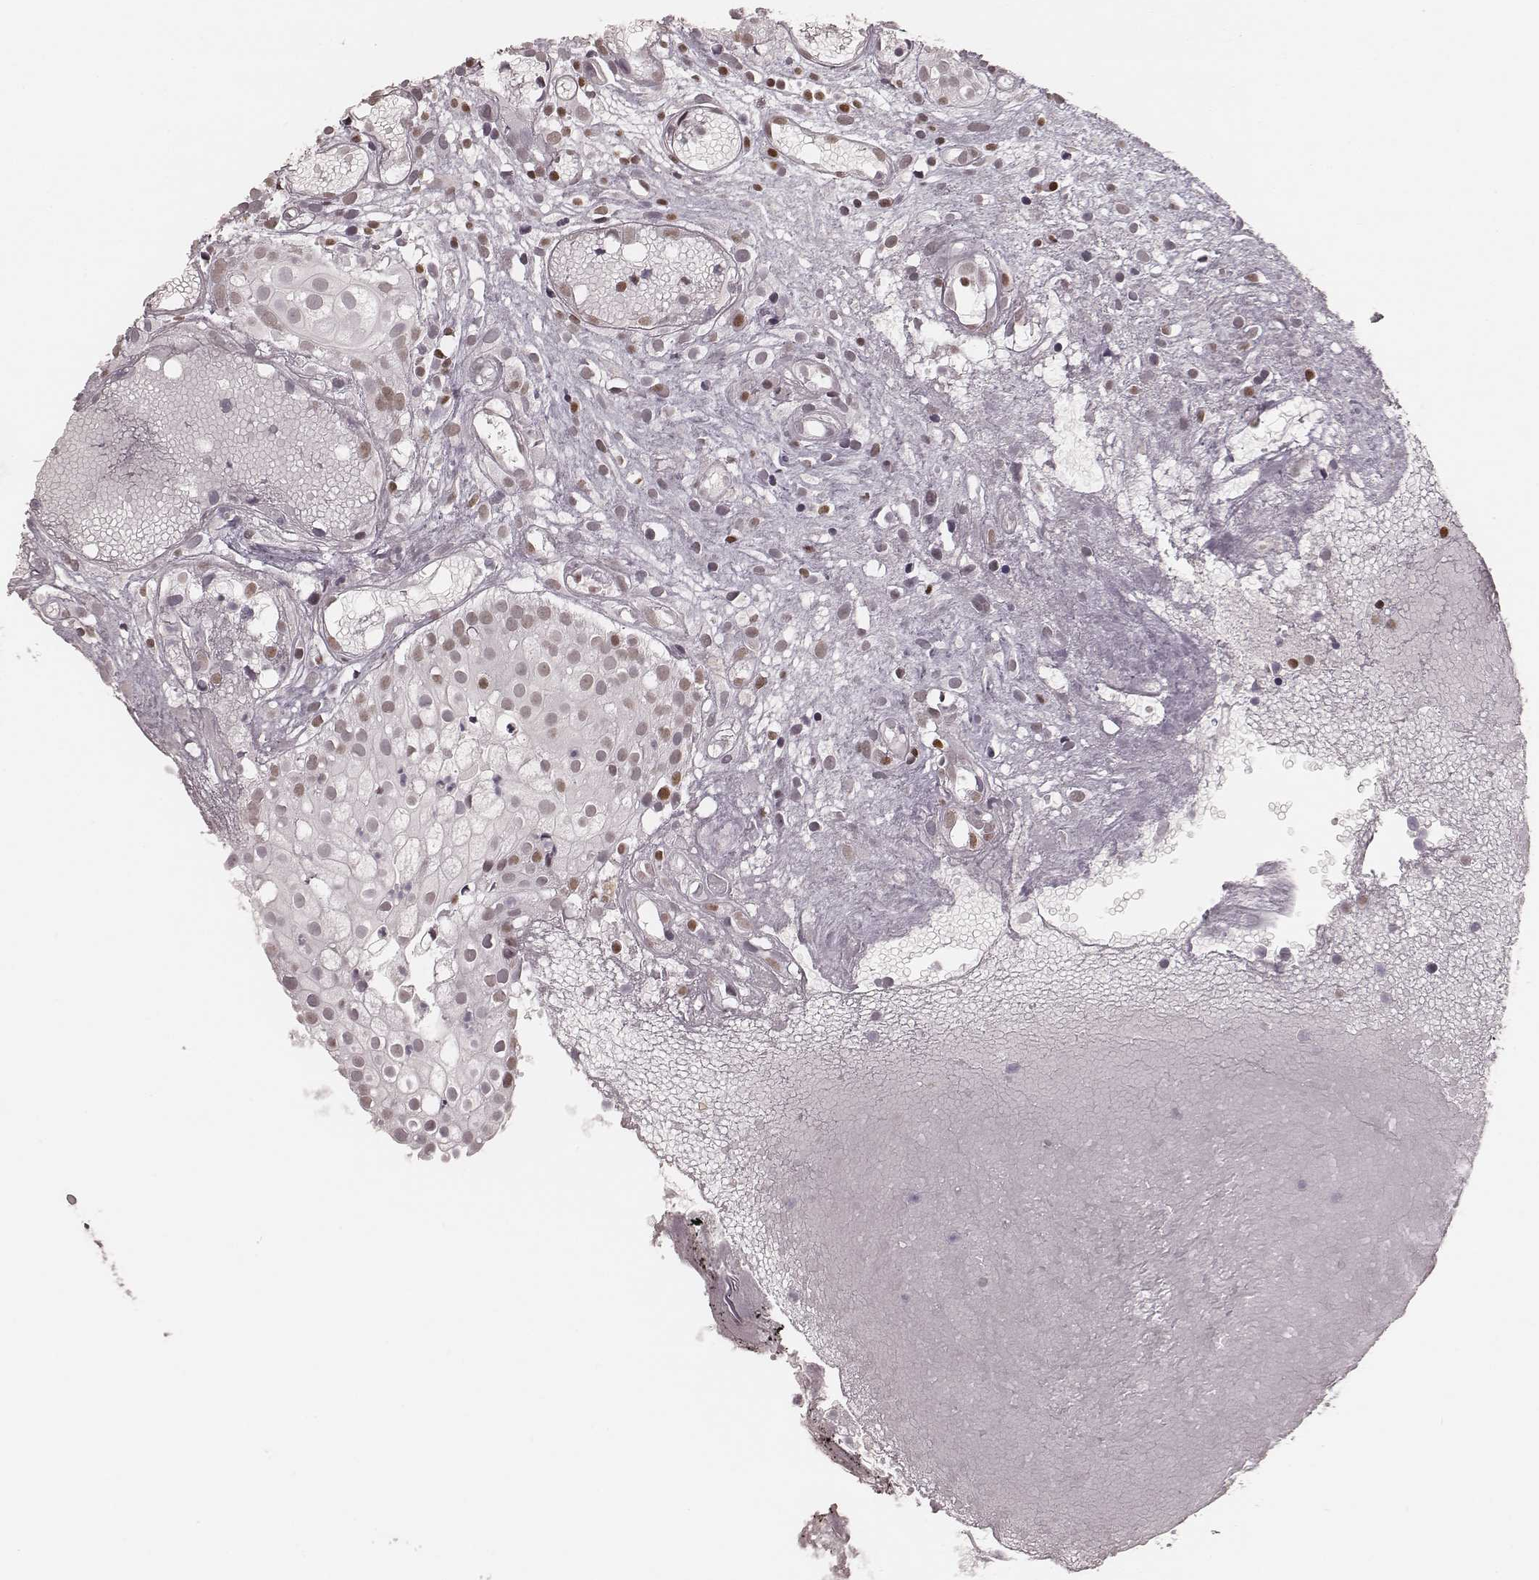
{"staining": {"intensity": "moderate", "quantity": "<25%", "location": "nuclear"}, "tissue": "prostate cancer", "cell_type": "Tumor cells", "image_type": "cancer", "snomed": [{"axis": "morphology", "description": "Adenocarcinoma, High grade"}, {"axis": "topography", "description": "Prostate"}], "caption": "Protein expression analysis of high-grade adenocarcinoma (prostate) exhibits moderate nuclear expression in approximately <25% of tumor cells.", "gene": "PARP1", "patient": {"sex": "male", "age": 79}}